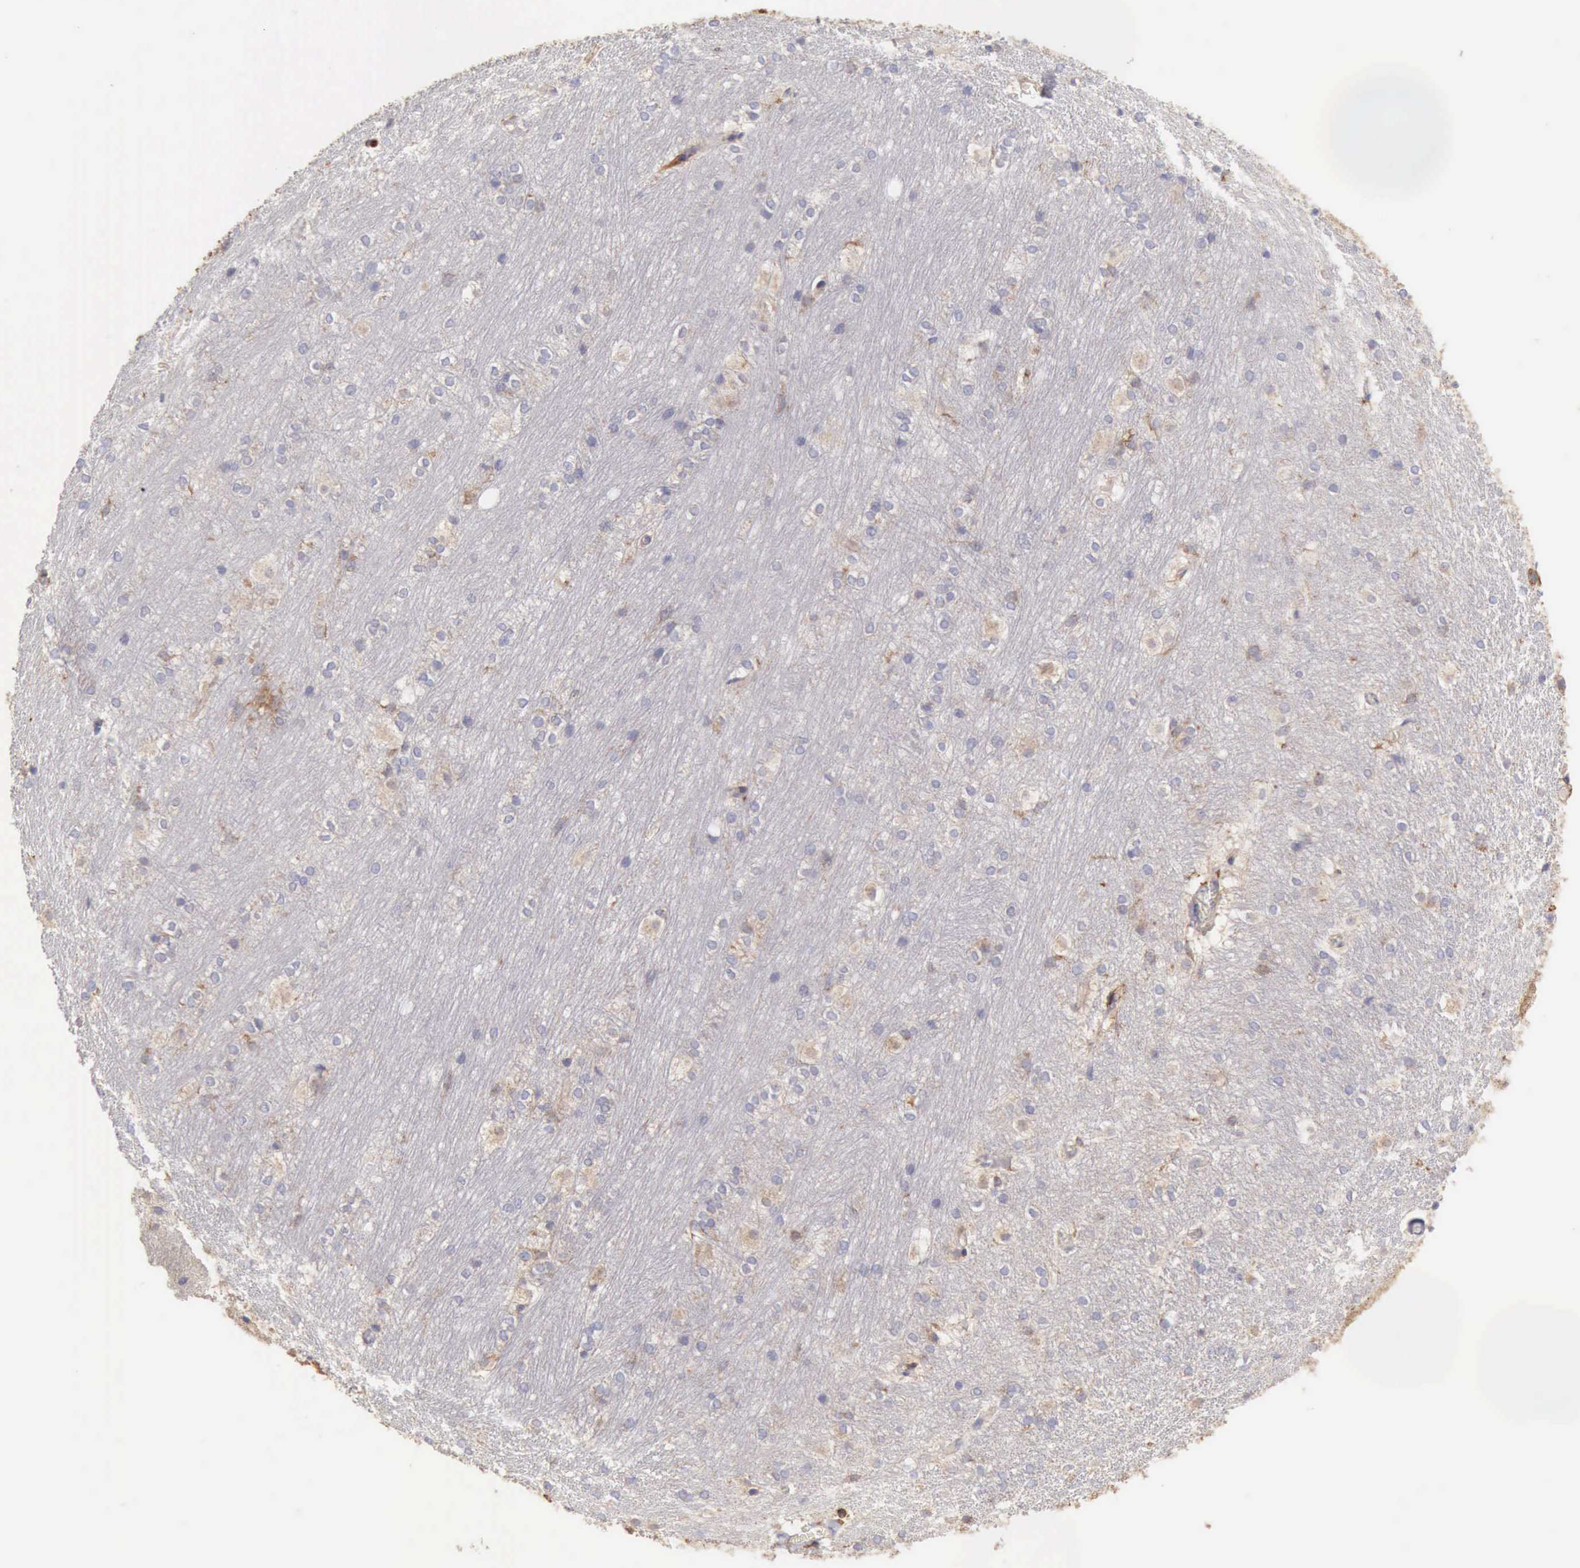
{"staining": {"intensity": "negative", "quantity": "none", "location": "none"}, "tissue": "hippocampus", "cell_type": "Glial cells", "image_type": "normal", "snomed": [{"axis": "morphology", "description": "Normal tissue, NOS"}, {"axis": "topography", "description": "Hippocampus"}], "caption": "High power microscopy micrograph of an immunohistochemistry (IHC) histopathology image of normal hippocampus, revealing no significant staining in glial cells.", "gene": "ARHGAP4", "patient": {"sex": "female", "age": 19}}